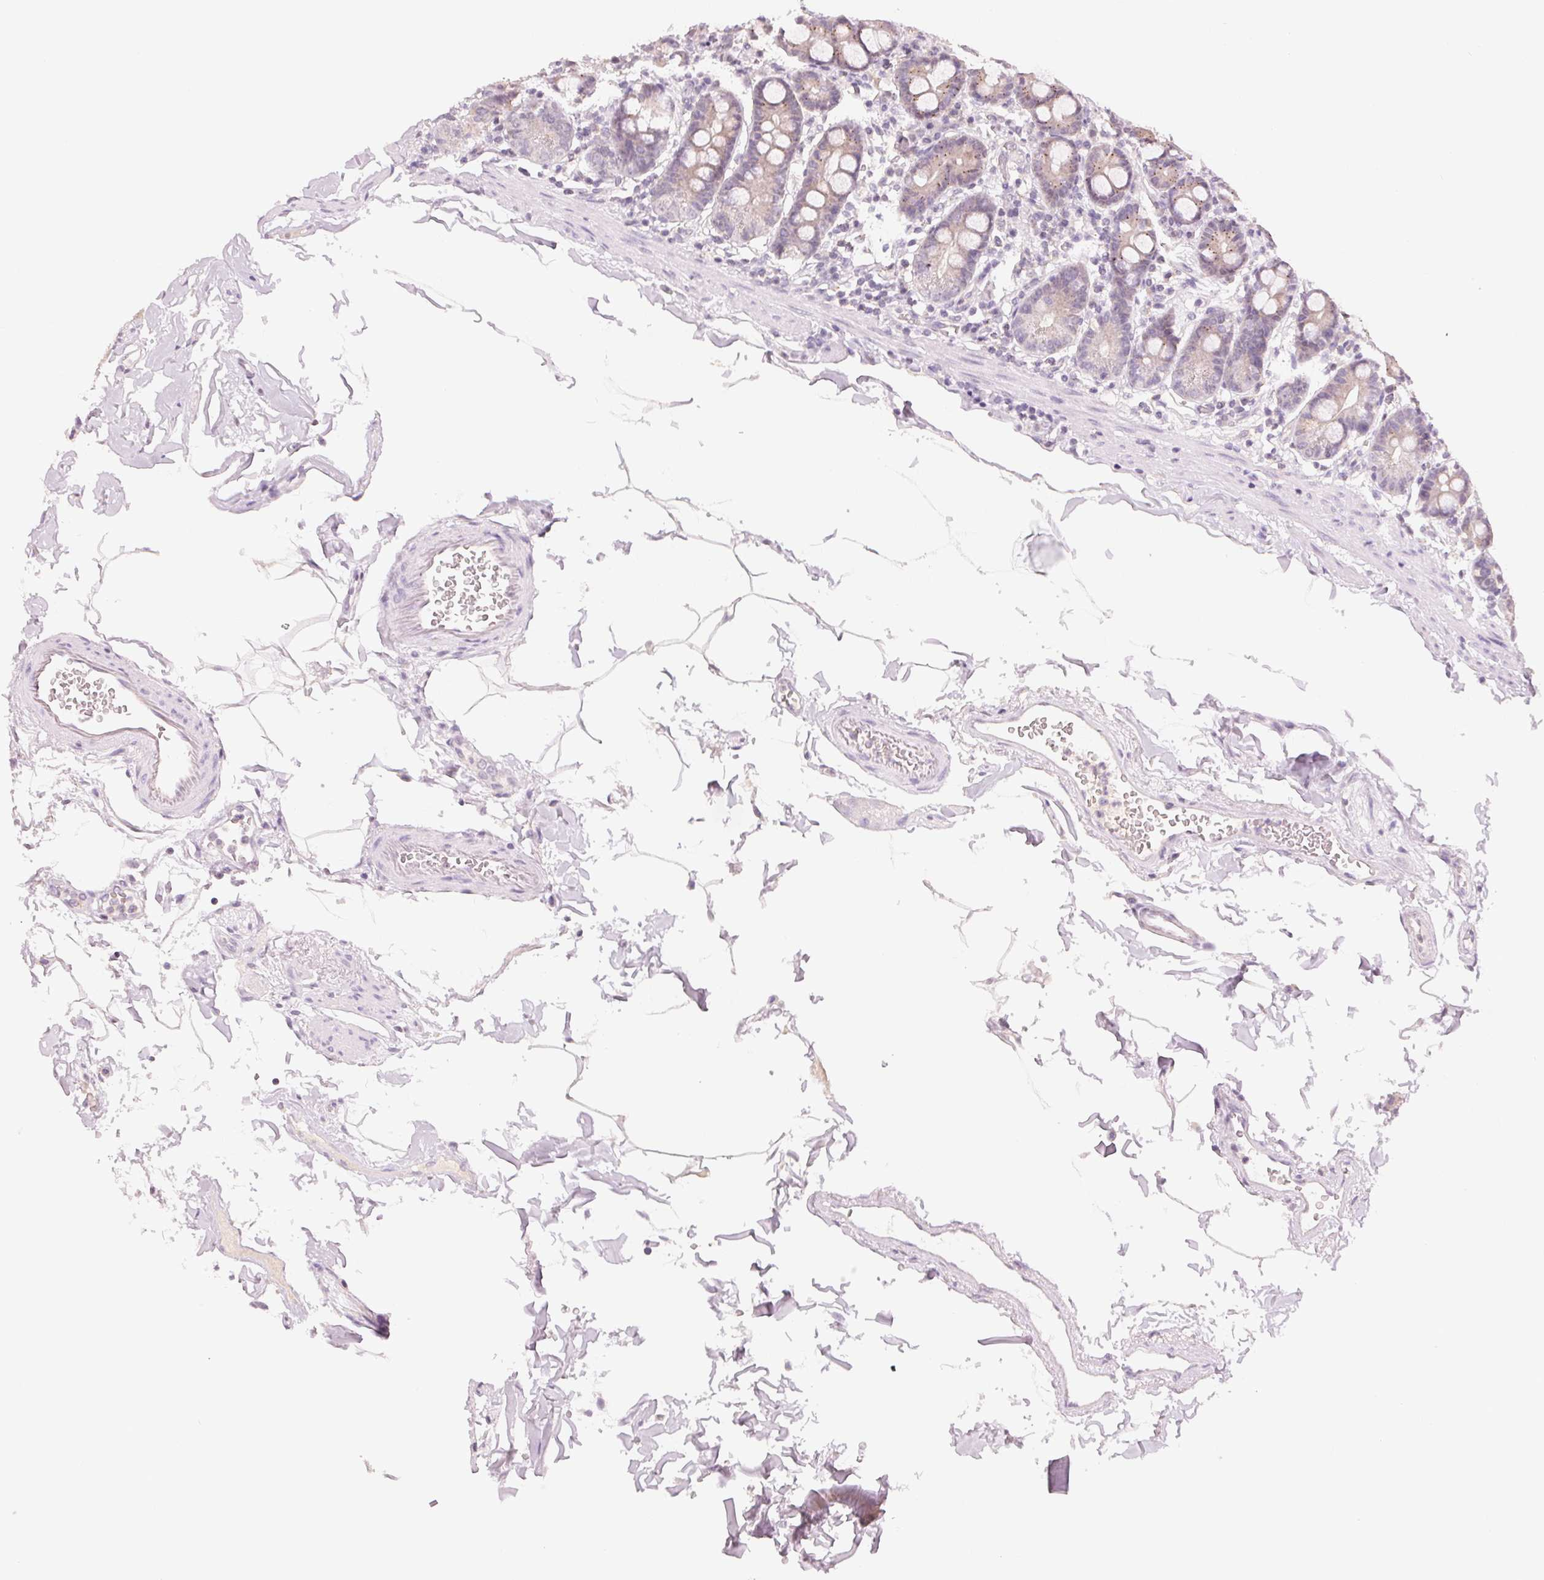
{"staining": {"intensity": "weak", "quantity": "25%-75%", "location": "cytoplasmic/membranous"}, "tissue": "duodenum", "cell_type": "Glandular cells", "image_type": "normal", "snomed": [{"axis": "morphology", "description": "Normal tissue, NOS"}, {"axis": "topography", "description": "Pancreas"}, {"axis": "topography", "description": "Duodenum"}], "caption": "High-magnification brightfield microscopy of benign duodenum stained with DAB (brown) and counterstained with hematoxylin (blue). glandular cells exhibit weak cytoplasmic/membranous expression is identified in about25%-75% of cells. The staining was performed using DAB, with brown indicating positive protein expression. Nuclei are stained blue with hematoxylin.", "gene": "HOXB13", "patient": {"sex": "male", "age": 59}}